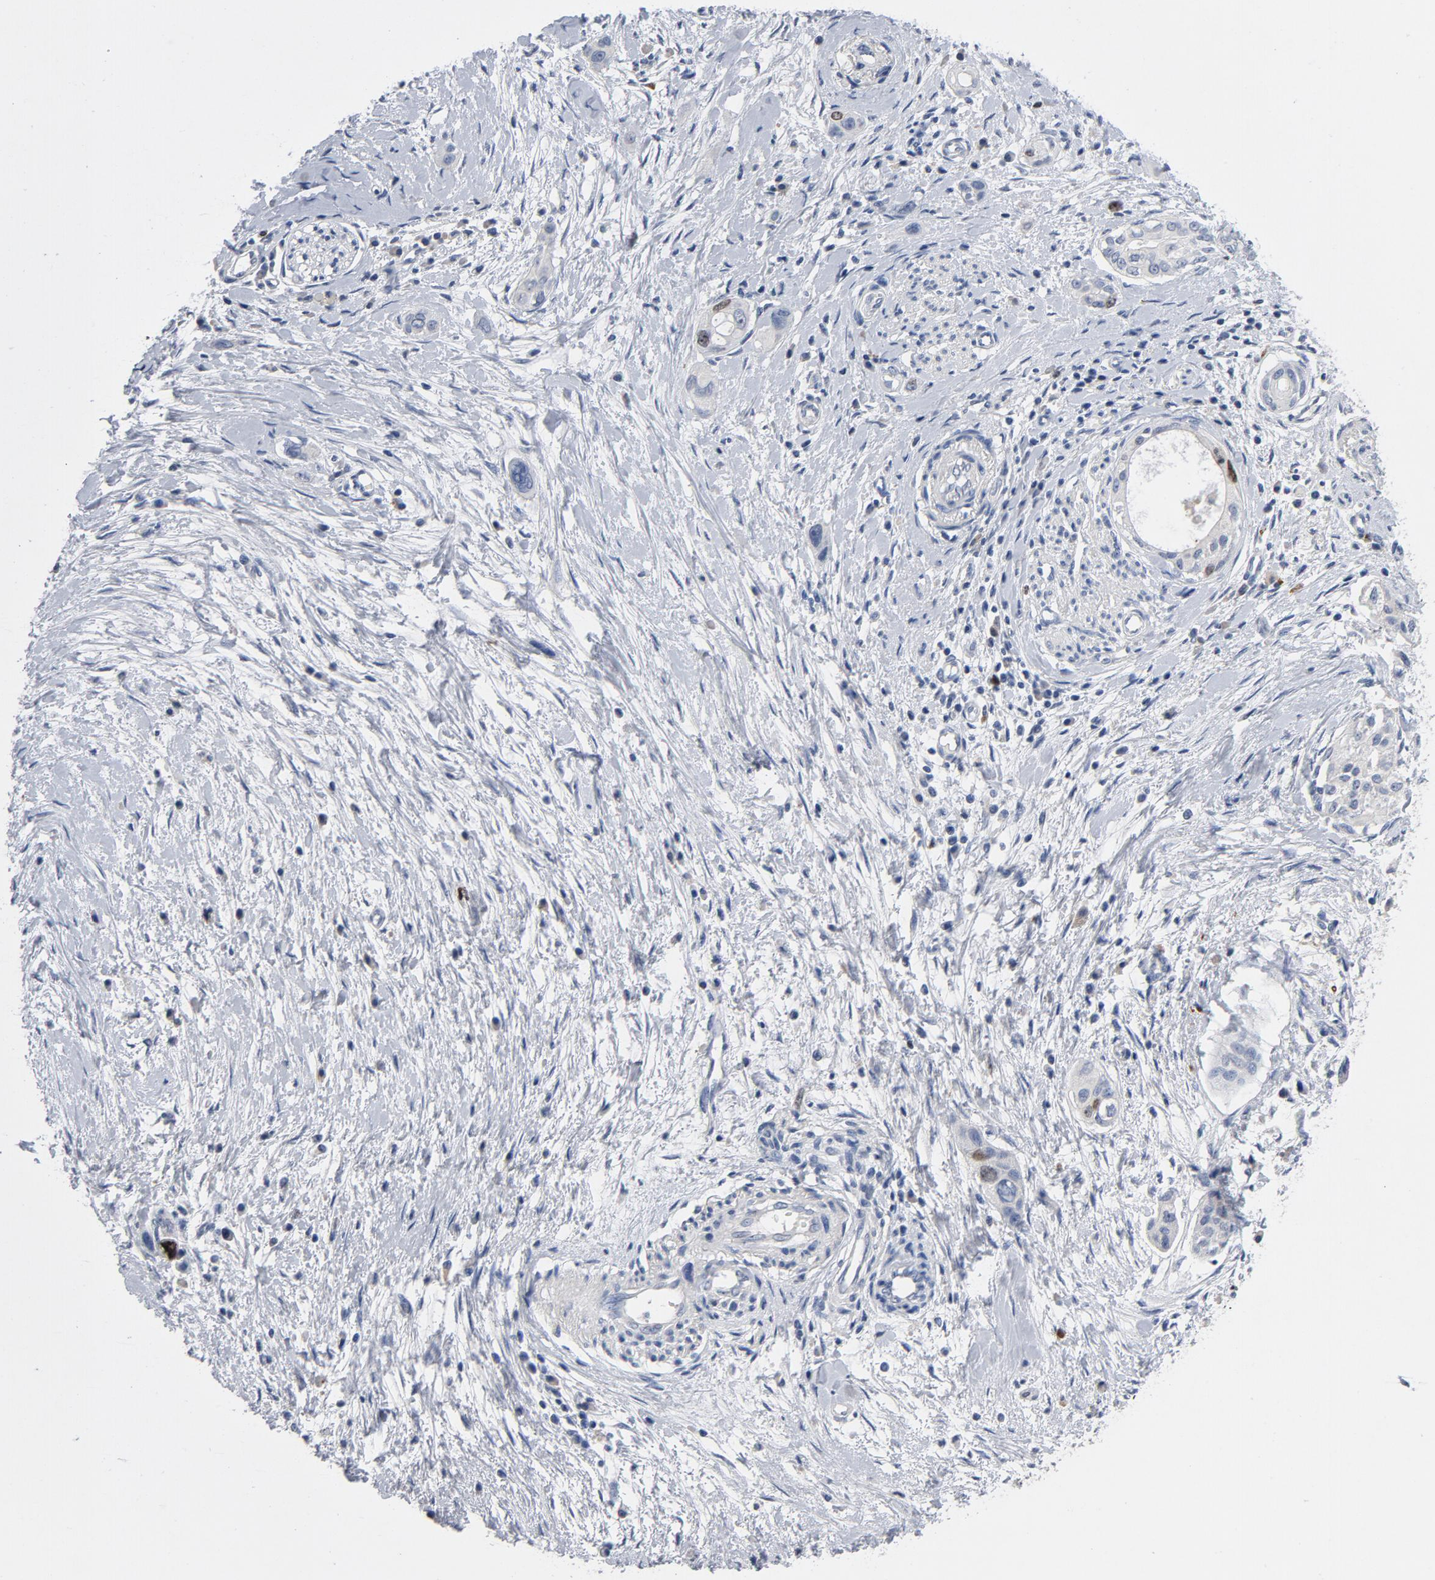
{"staining": {"intensity": "moderate", "quantity": "<25%", "location": "nuclear"}, "tissue": "pancreatic cancer", "cell_type": "Tumor cells", "image_type": "cancer", "snomed": [{"axis": "morphology", "description": "Adenocarcinoma, NOS"}, {"axis": "topography", "description": "Pancreas"}], "caption": "Moderate nuclear expression is seen in about <25% of tumor cells in pancreatic adenocarcinoma.", "gene": "BIRC5", "patient": {"sex": "female", "age": 60}}